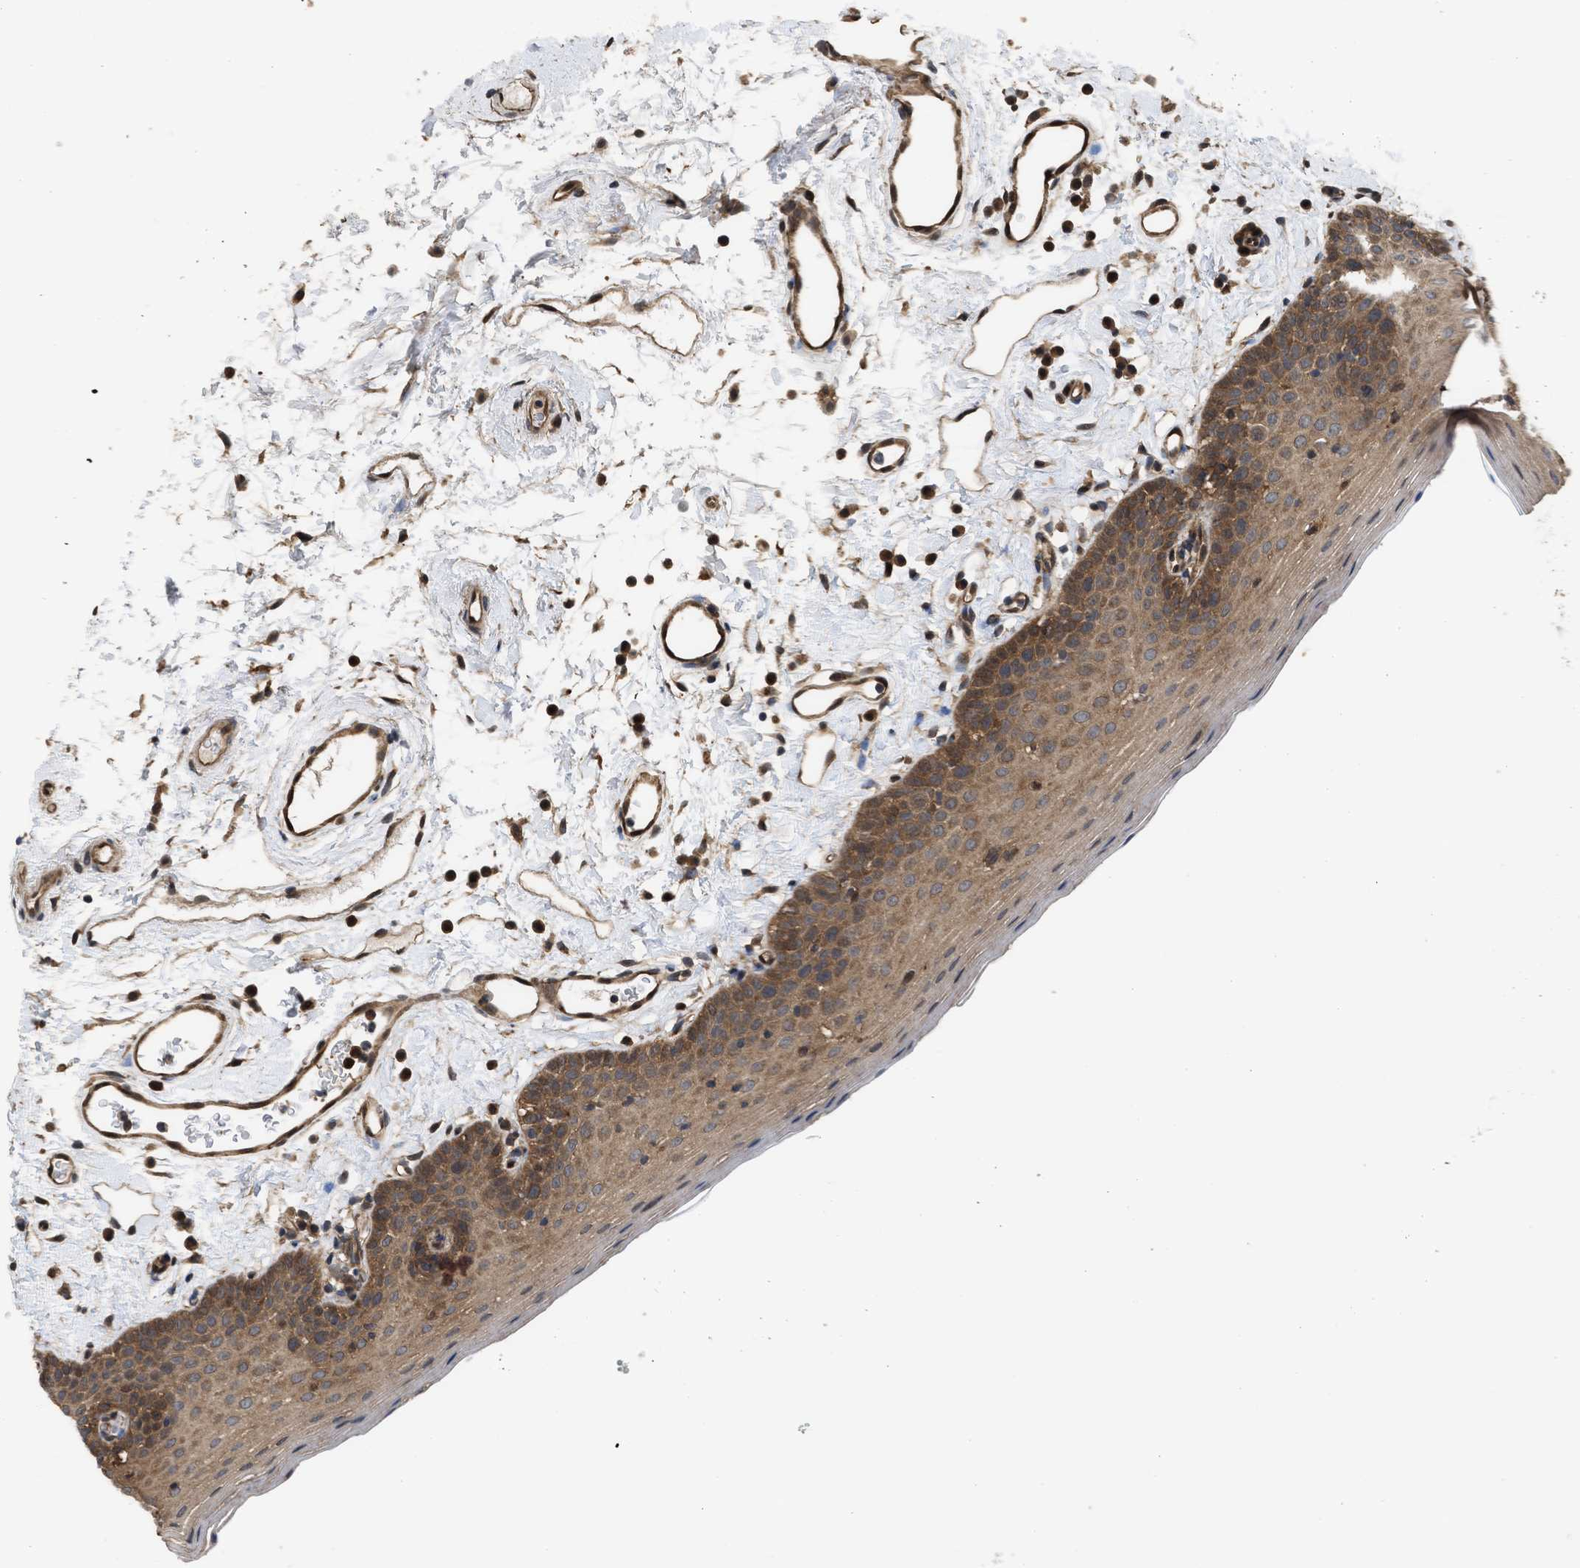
{"staining": {"intensity": "moderate", "quantity": ">75%", "location": "cytoplasmic/membranous"}, "tissue": "oral mucosa", "cell_type": "Squamous epithelial cells", "image_type": "normal", "snomed": [{"axis": "morphology", "description": "Normal tissue, NOS"}, {"axis": "topography", "description": "Oral tissue"}], "caption": "DAB immunohistochemical staining of unremarkable human oral mucosa demonstrates moderate cytoplasmic/membranous protein staining in approximately >75% of squamous epithelial cells.", "gene": "YWHAG", "patient": {"sex": "male", "age": 66}}